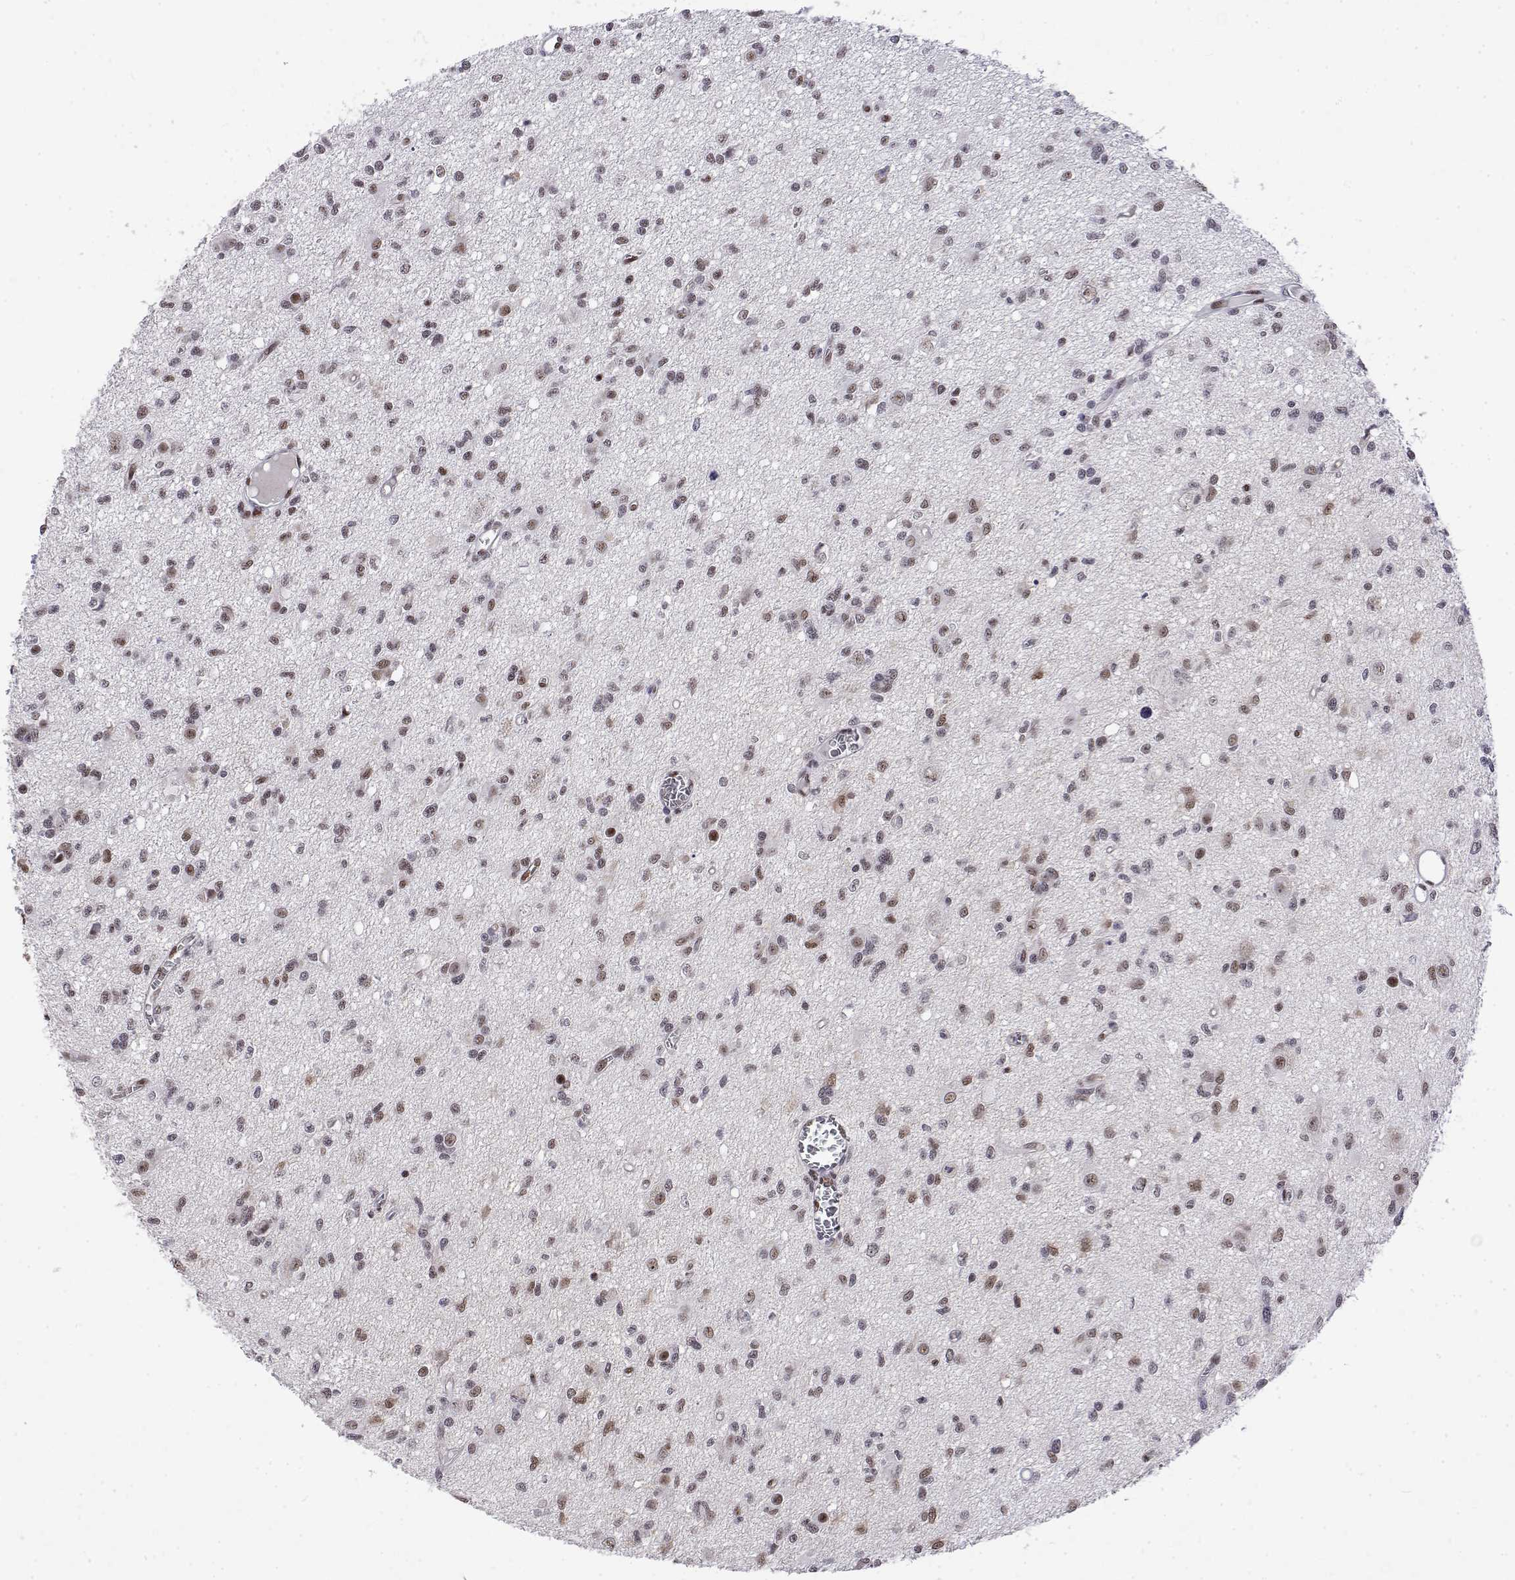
{"staining": {"intensity": "weak", "quantity": "25%-75%", "location": "nuclear"}, "tissue": "glioma", "cell_type": "Tumor cells", "image_type": "cancer", "snomed": [{"axis": "morphology", "description": "Glioma, malignant, Low grade"}, {"axis": "topography", "description": "Brain"}], "caption": "Glioma stained with DAB IHC exhibits low levels of weak nuclear positivity in about 25%-75% of tumor cells.", "gene": "POLDIP3", "patient": {"sex": "male", "age": 64}}